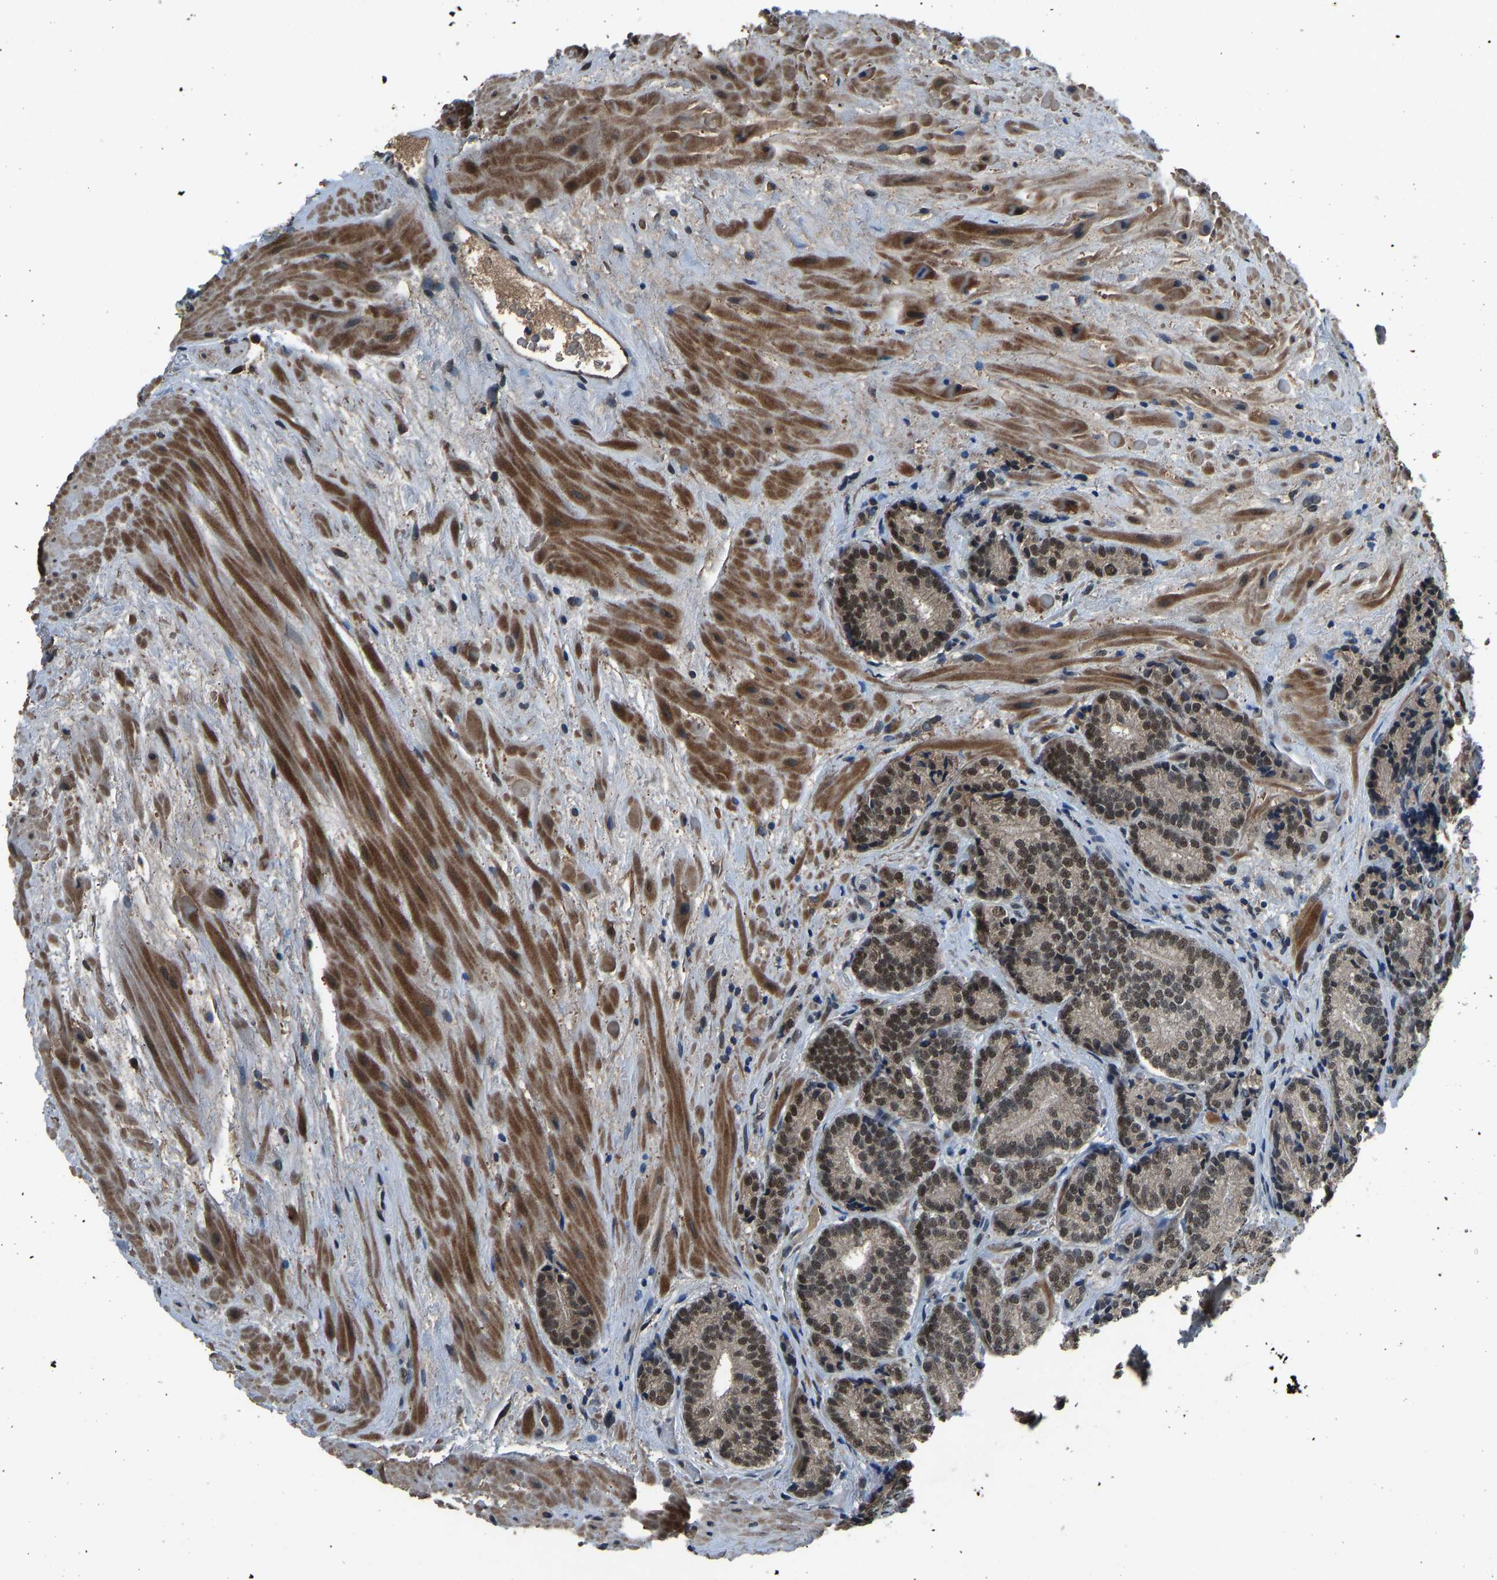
{"staining": {"intensity": "strong", "quantity": ">75%", "location": "nuclear"}, "tissue": "prostate cancer", "cell_type": "Tumor cells", "image_type": "cancer", "snomed": [{"axis": "morphology", "description": "Adenocarcinoma, High grade"}, {"axis": "topography", "description": "Prostate"}], "caption": "This is an image of immunohistochemistry staining of prostate cancer, which shows strong positivity in the nuclear of tumor cells.", "gene": "TOX4", "patient": {"sex": "male", "age": 61}}